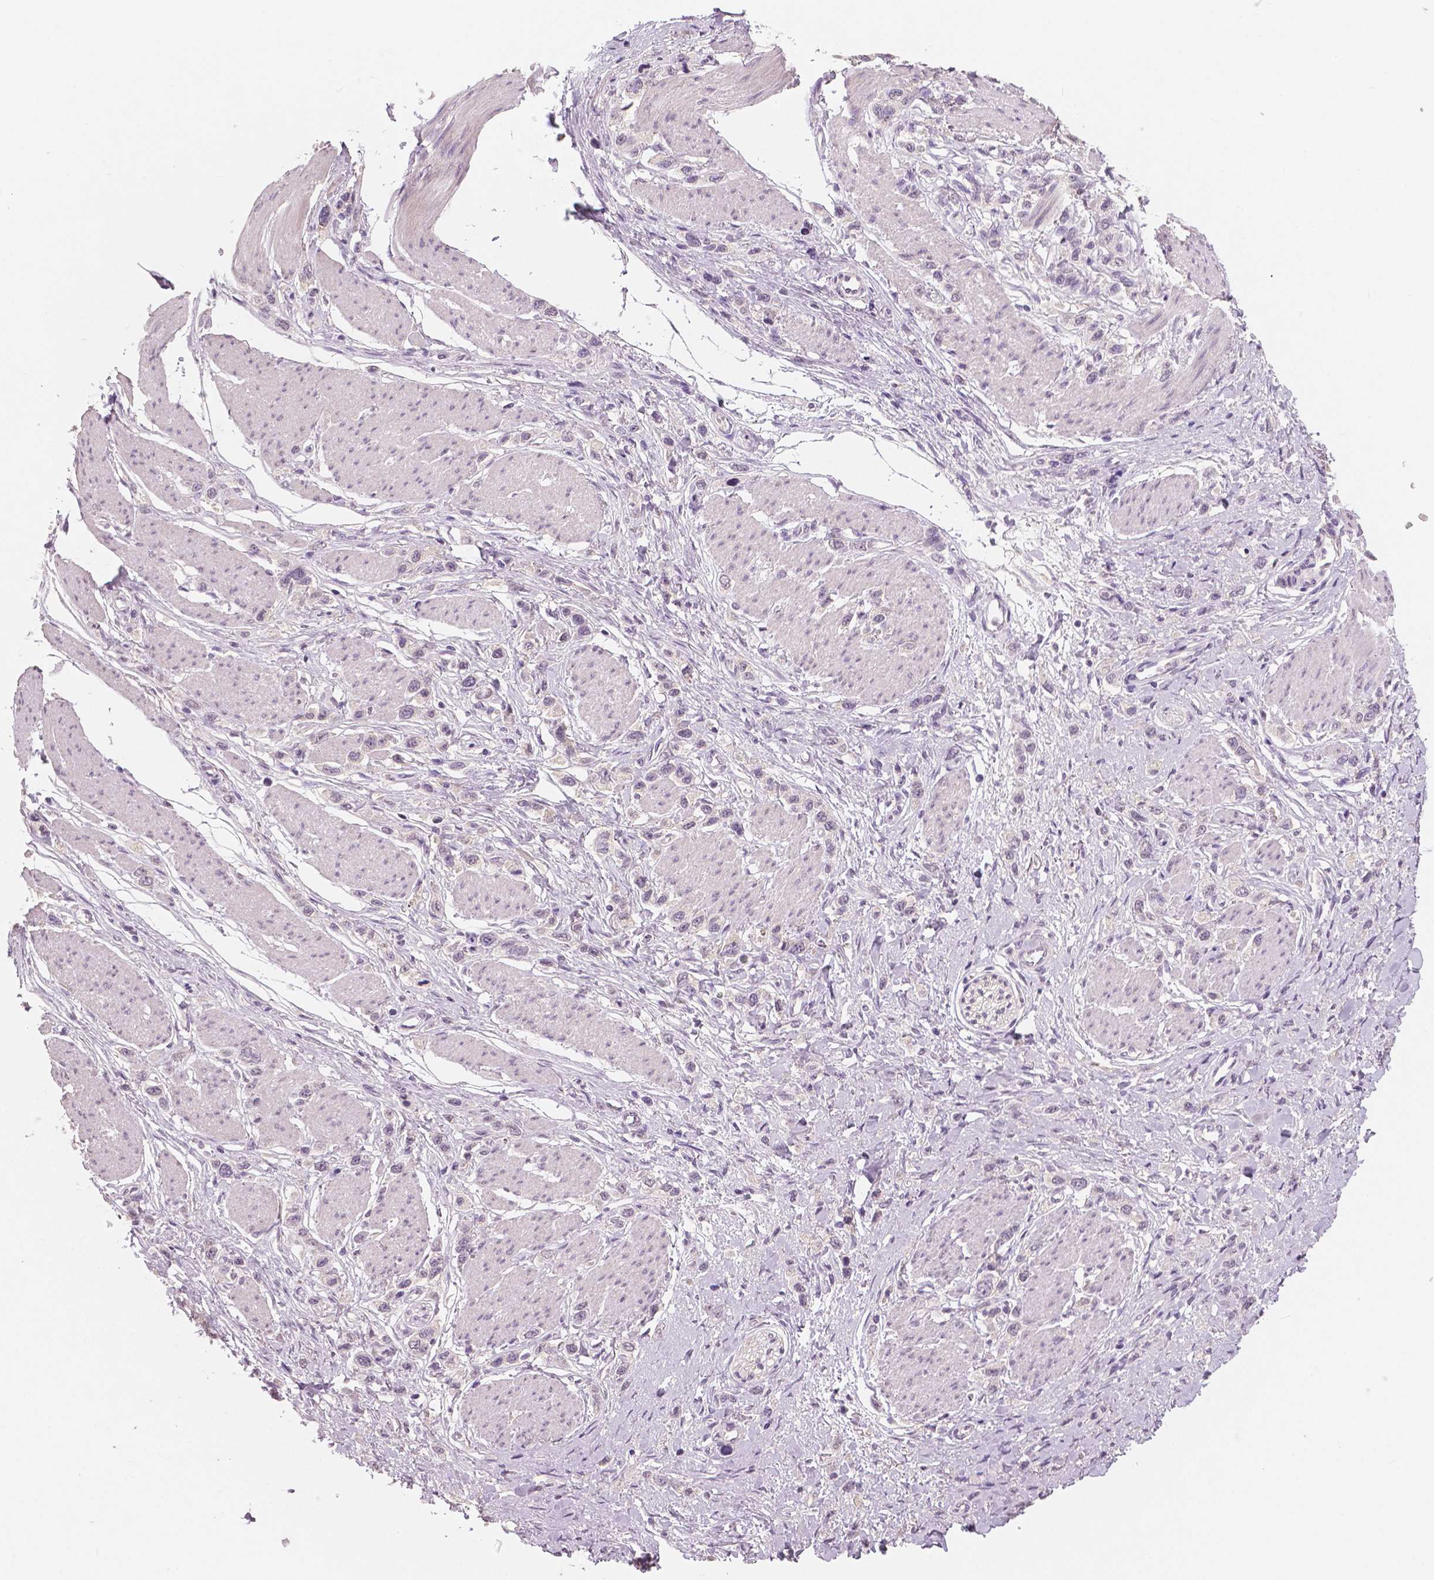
{"staining": {"intensity": "negative", "quantity": "none", "location": "none"}, "tissue": "stomach cancer", "cell_type": "Tumor cells", "image_type": "cancer", "snomed": [{"axis": "morphology", "description": "Adenocarcinoma, NOS"}, {"axis": "topography", "description": "Stomach"}], "caption": "There is no significant positivity in tumor cells of stomach adenocarcinoma. (DAB IHC with hematoxylin counter stain).", "gene": "NECAB1", "patient": {"sex": "female", "age": 65}}